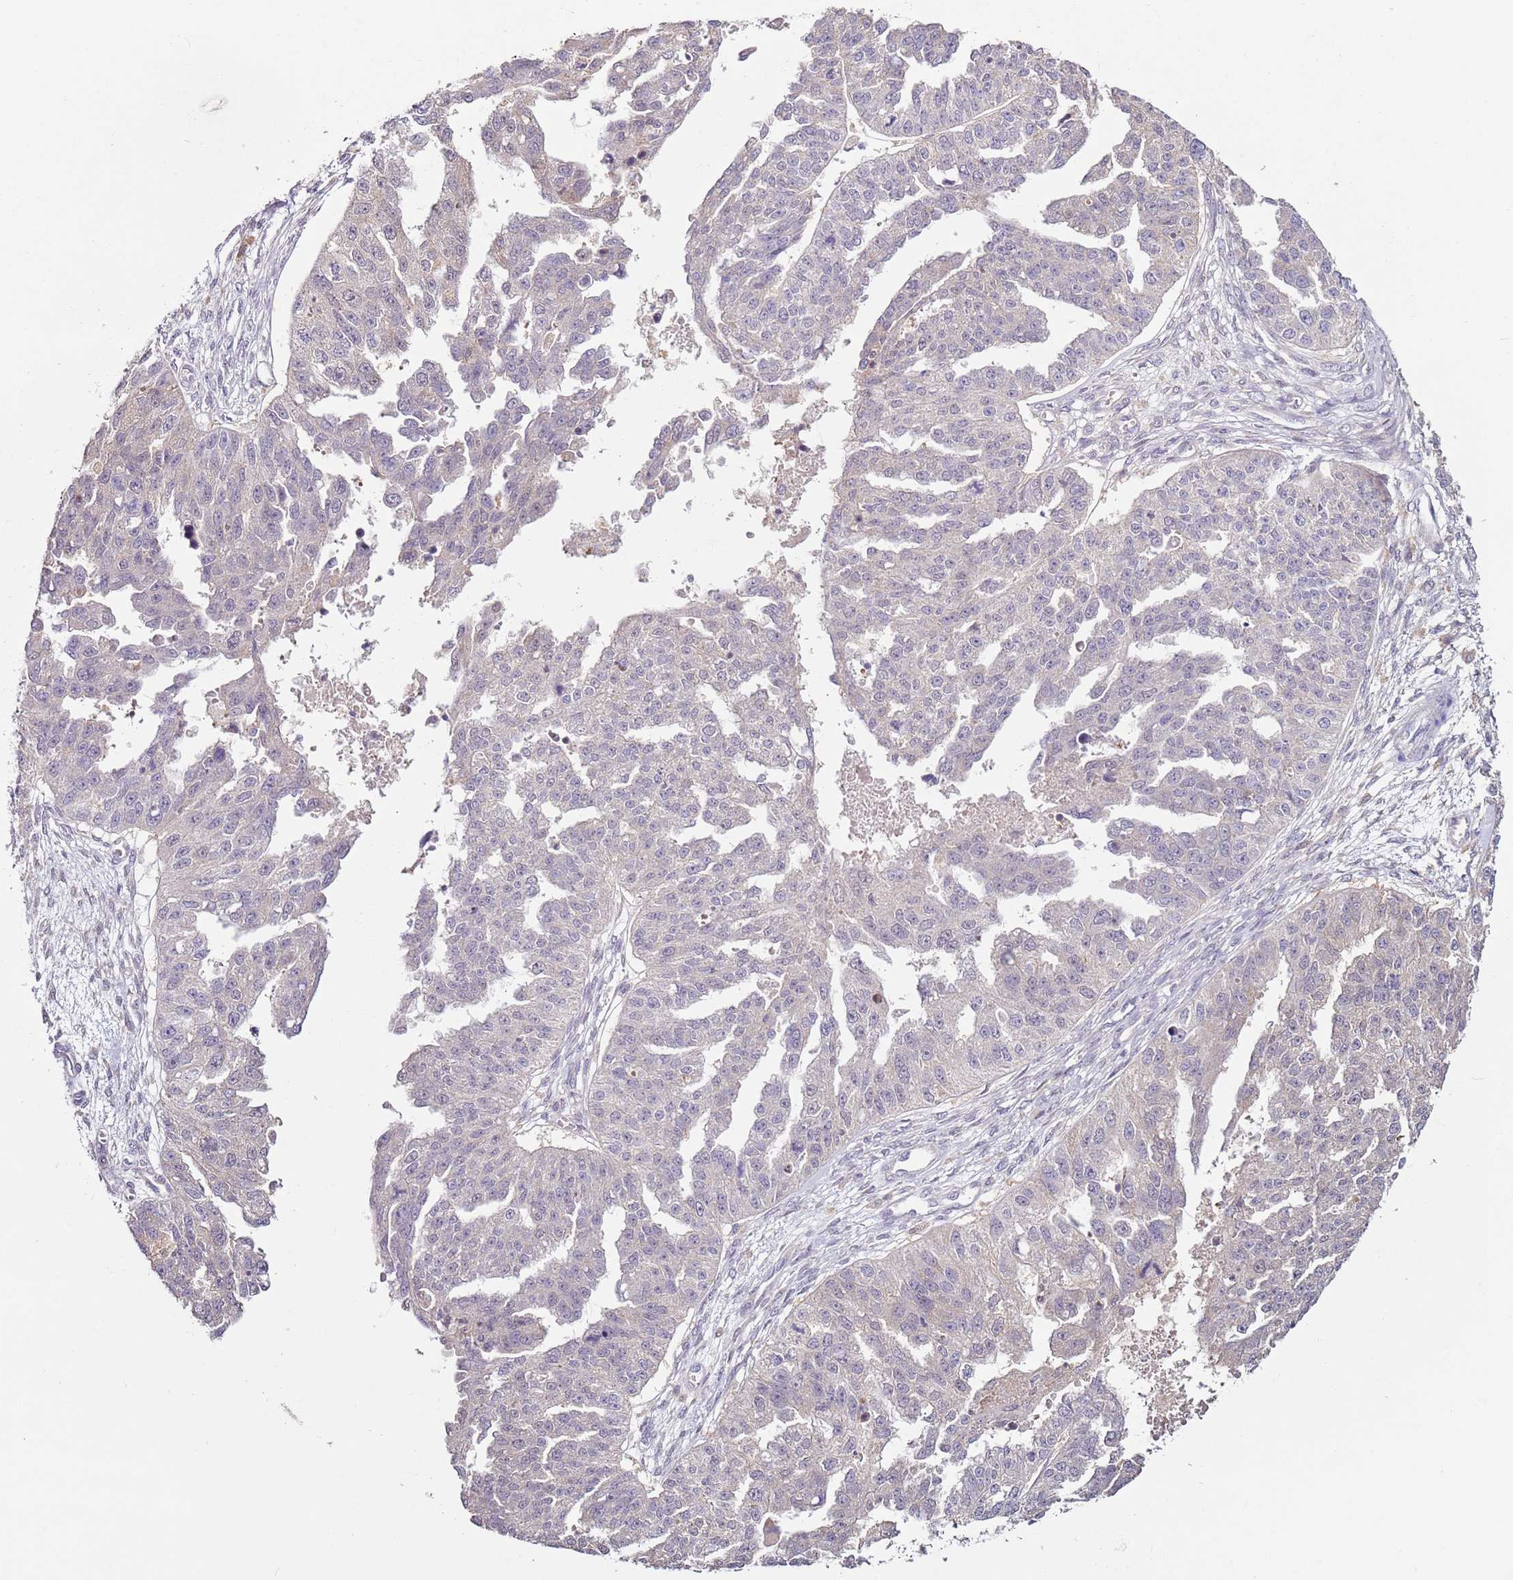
{"staining": {"intensity": "negative", "quantity": "none", "location": "none"}, "tissue": "ovarian cancer", "cell_type": "Tumor cells", "image_type": "cancer", "snomed": [{"axis": "morphology", "description": "Cystadenocarcinoma, serous, NOS"}, {"axis": "topography", "description": "Ovary"}], "caption": "Tumor cells show no significant protein expression in ovarian cancer (serous cystadenocarcinoma). (DAB (3,3'-diaminobenzidine) IHC, high magnification).", "gene": "MDH1", "patient": {"sex": "female", "age": 58}}